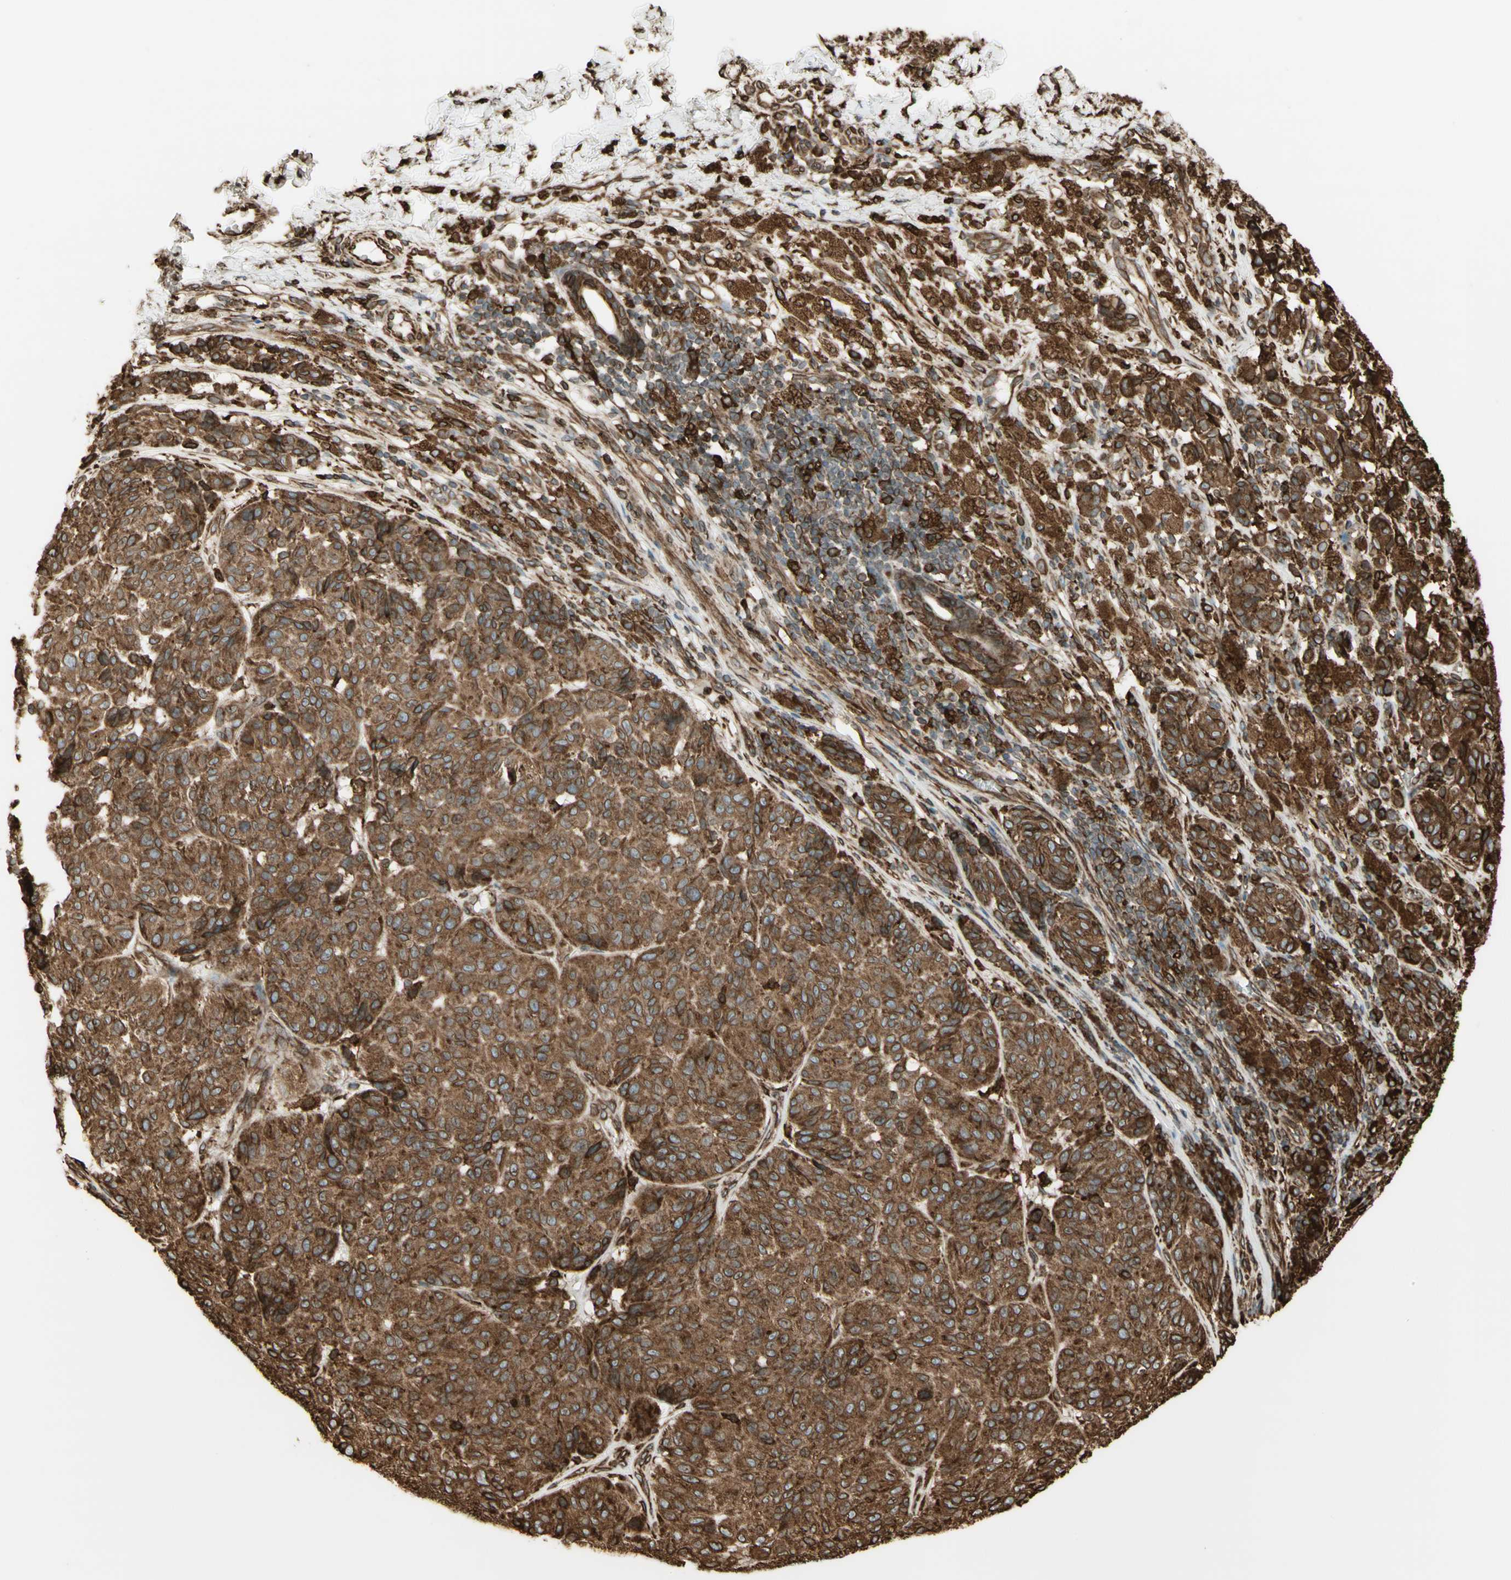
{"staining": {"intensity": "moderate", "quantity": ">75%", "location": "cytoplasmic/membranous"}, "tissue": "melanoma", "cell_type": "Tumor cells", "image_type": "cancer", "snomed": [{"axis": "morphology", "description": "Malignant melanoma, NOS"}, {"axis": "topography", "description": "Skin"}], "caption": "Protein staining by IHC reveals moderate cytoplasmic/membranous expression in approximately >75% of tumor cells in malignant melanoma.", "gene": "CANX", "patient": {"sex": "female", "age": 46}}